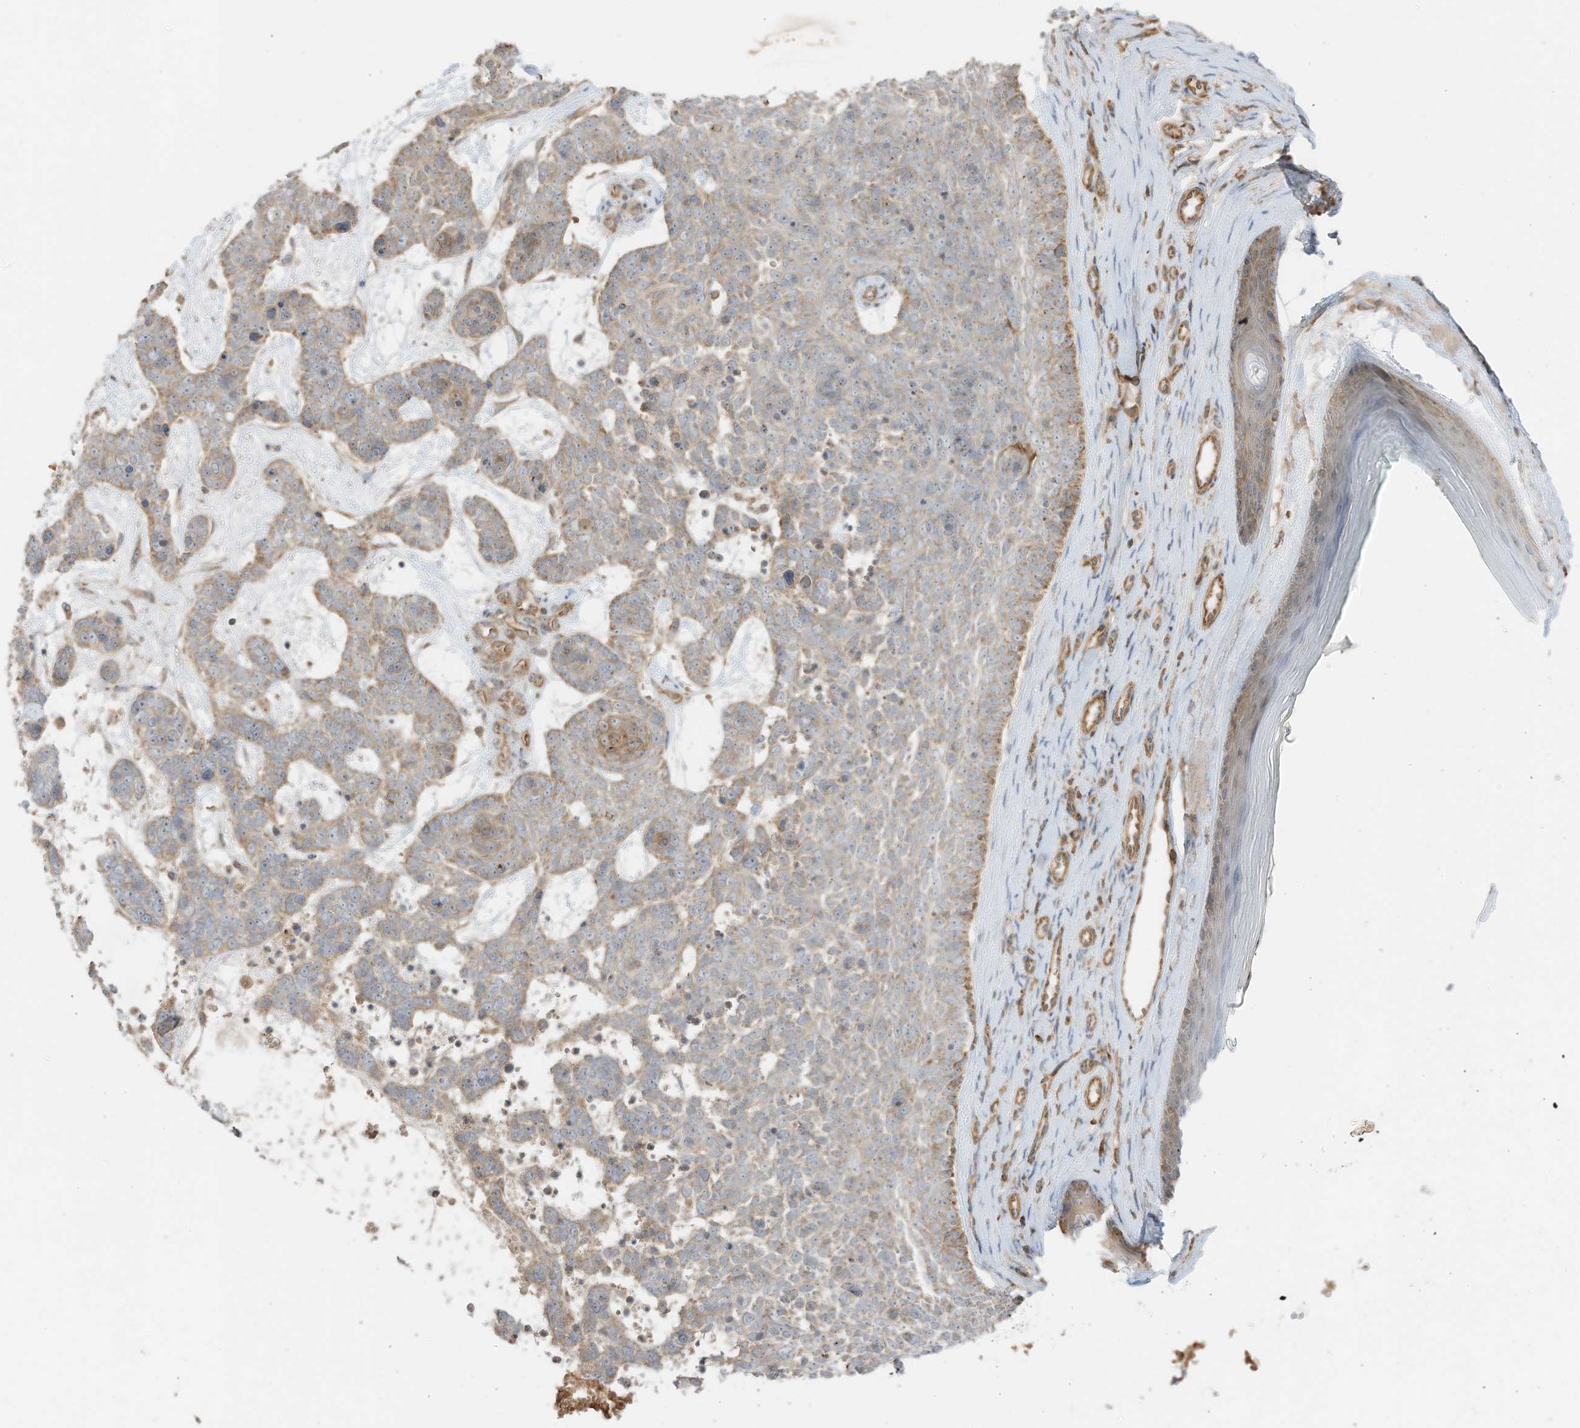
{"staining": {"intensity": "moderate", "quantity": "<25%", "location": "cytoplasmic/membranous"}, "tissue": "skin cancer", "cell_type": "Tumor cells", "image_type": "cancer", "snomed": [{"axis": "morphology", "description": "Basal cell carcinoma"}, {"axis": "topography", "description": "Skin"}], "caption": "Protein staining displays moderate cytoplasmic/membranous positivity in about <25% of tumor cells in skin cancer (basal cell carcinoma).", "gene": "SLC25A12", "patient": {"sex": "female", "age": 81}}